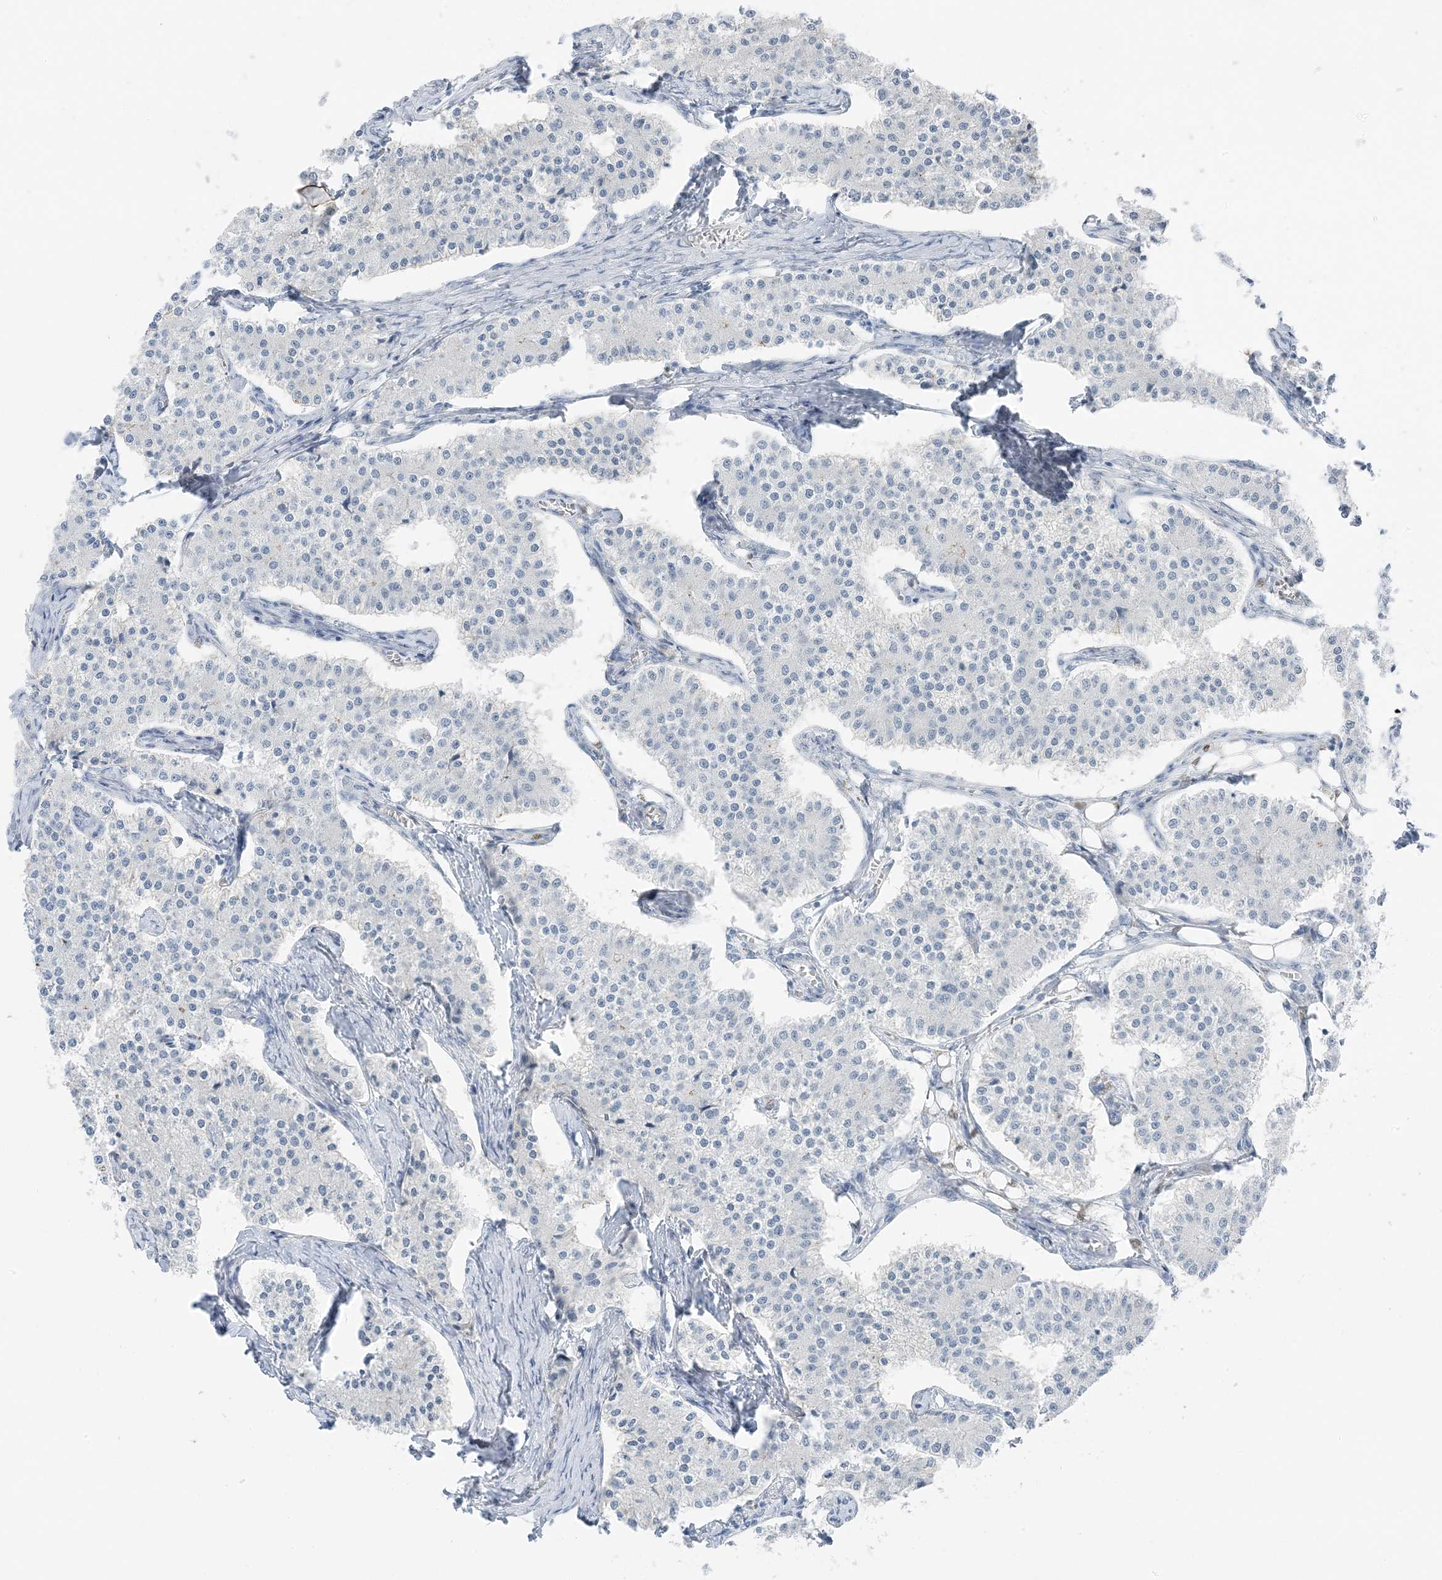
{"staining": {"intensity": "negative", "quantity": "none", "location": "none"}, "tissue": "carcinoid", "cell_type": "Tumor cells", "image_type": "cancer", "snomed": [{"axis": "morphology", "description": "Carcinoid, malignant, NOS"}, {"axis": "topography", "description": "Colon"}], "caption": "Carcinoid (malignant) was stained to show a protein in brown. There is no significant expression in tumor cells.", "gene": "ZFP64", "patient": {"sex": "female", "age": 52}}